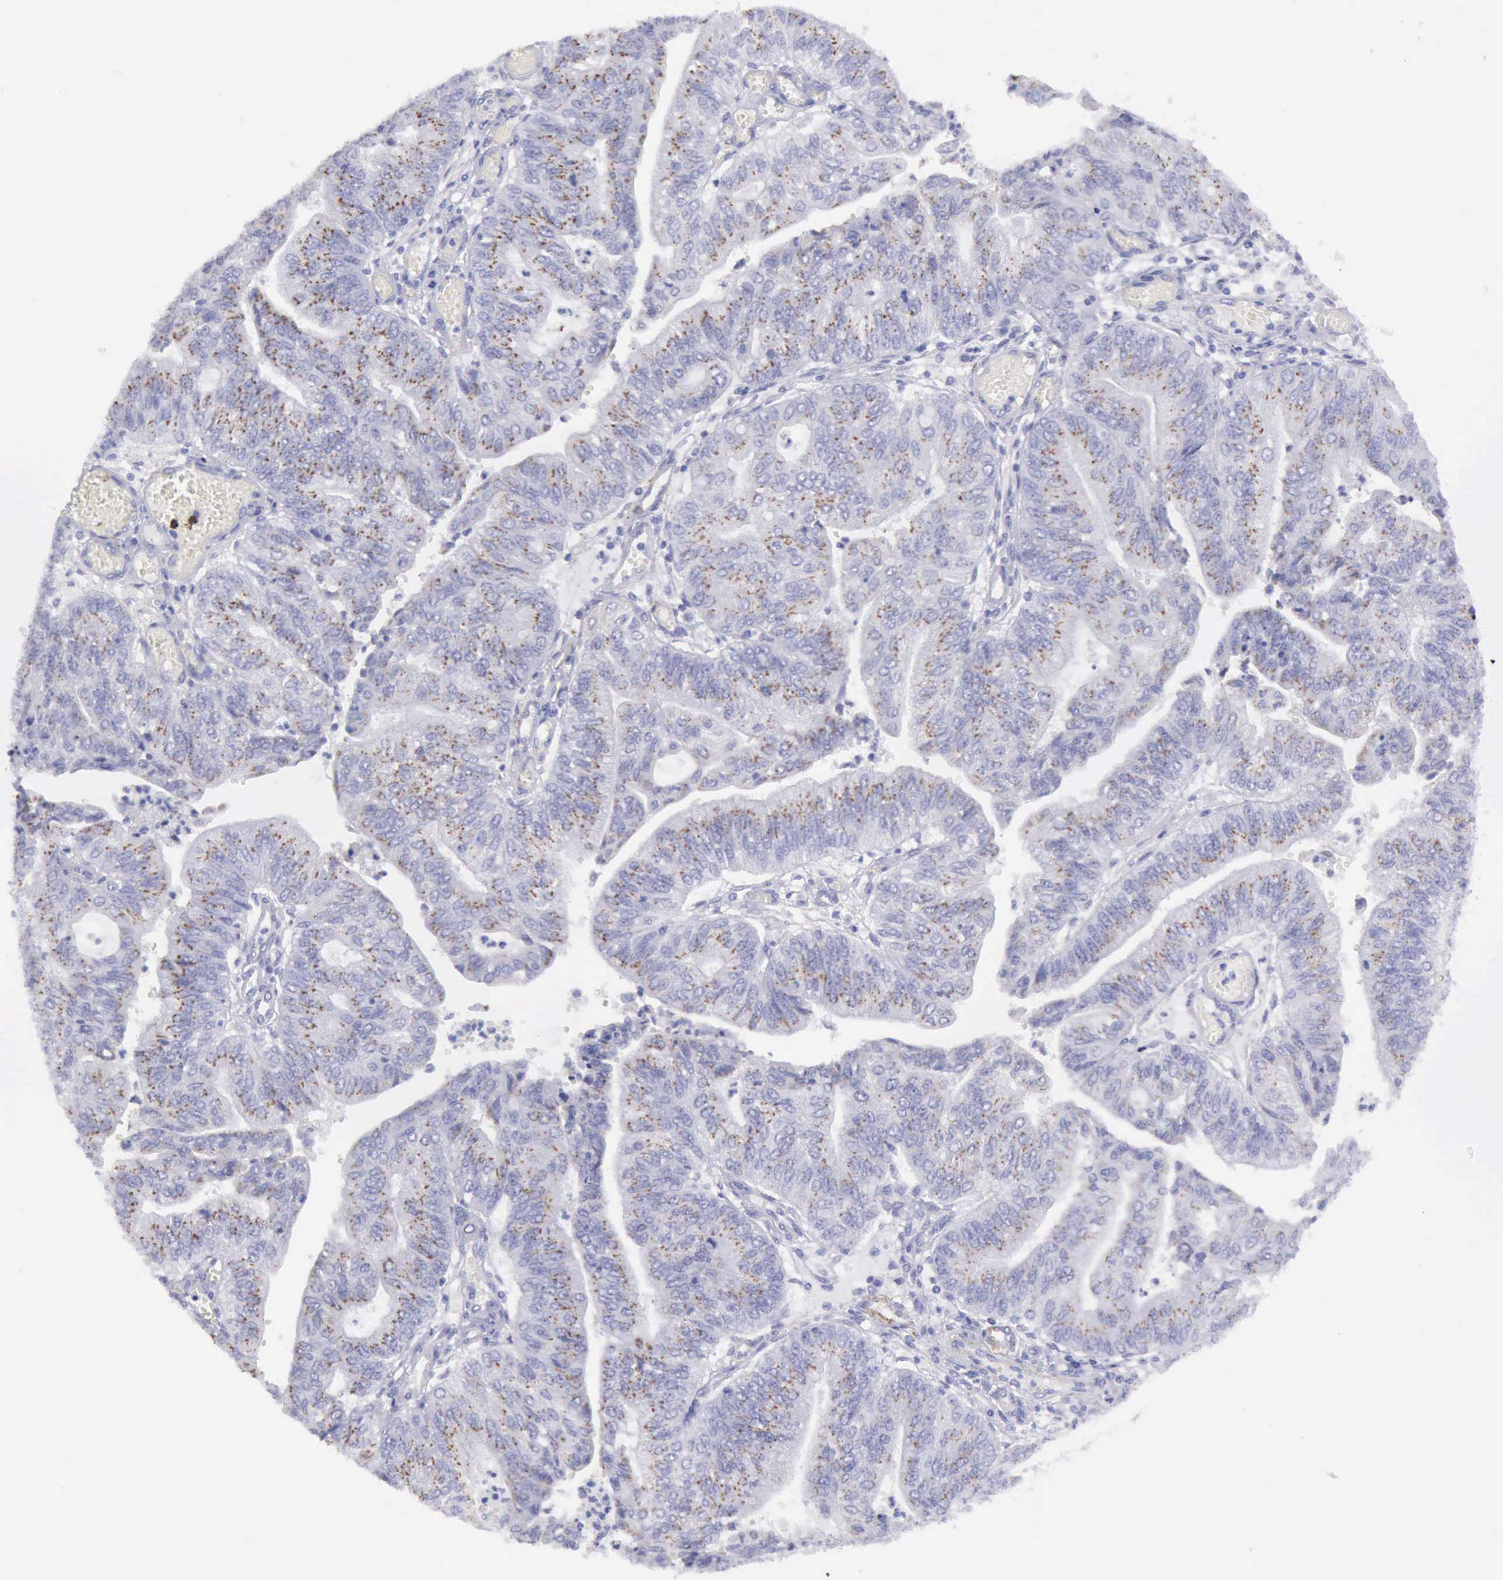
{"staining": {"intensity": "weak", "quantity": ">75%", "location": "cytoplasmic/membranous"}, "tissue": "endometrial cancer", "cell_type": "Tumor cells", "image_type": "cancer", "snomed": [{"axis": "morphology", "description": "Adenocarcinoma, NOS"}, {"axis": "topography", "description": "Endometrium"}], "caption": "Immunohistochemical staining of human endometrial cancer (adenocarcinoma) reveals low levels of weak cytoplasmic/membranous positivity in approximately >75% of tumor cells. The protein of interest is stained brown, and the nuclei are stained in blue (DAB (3,3'-diaminobenzidine) IHC with brightfield microscopy, high magnification).", "gene": "AOC3", "patient": {"sex": "female", "age": 59}}